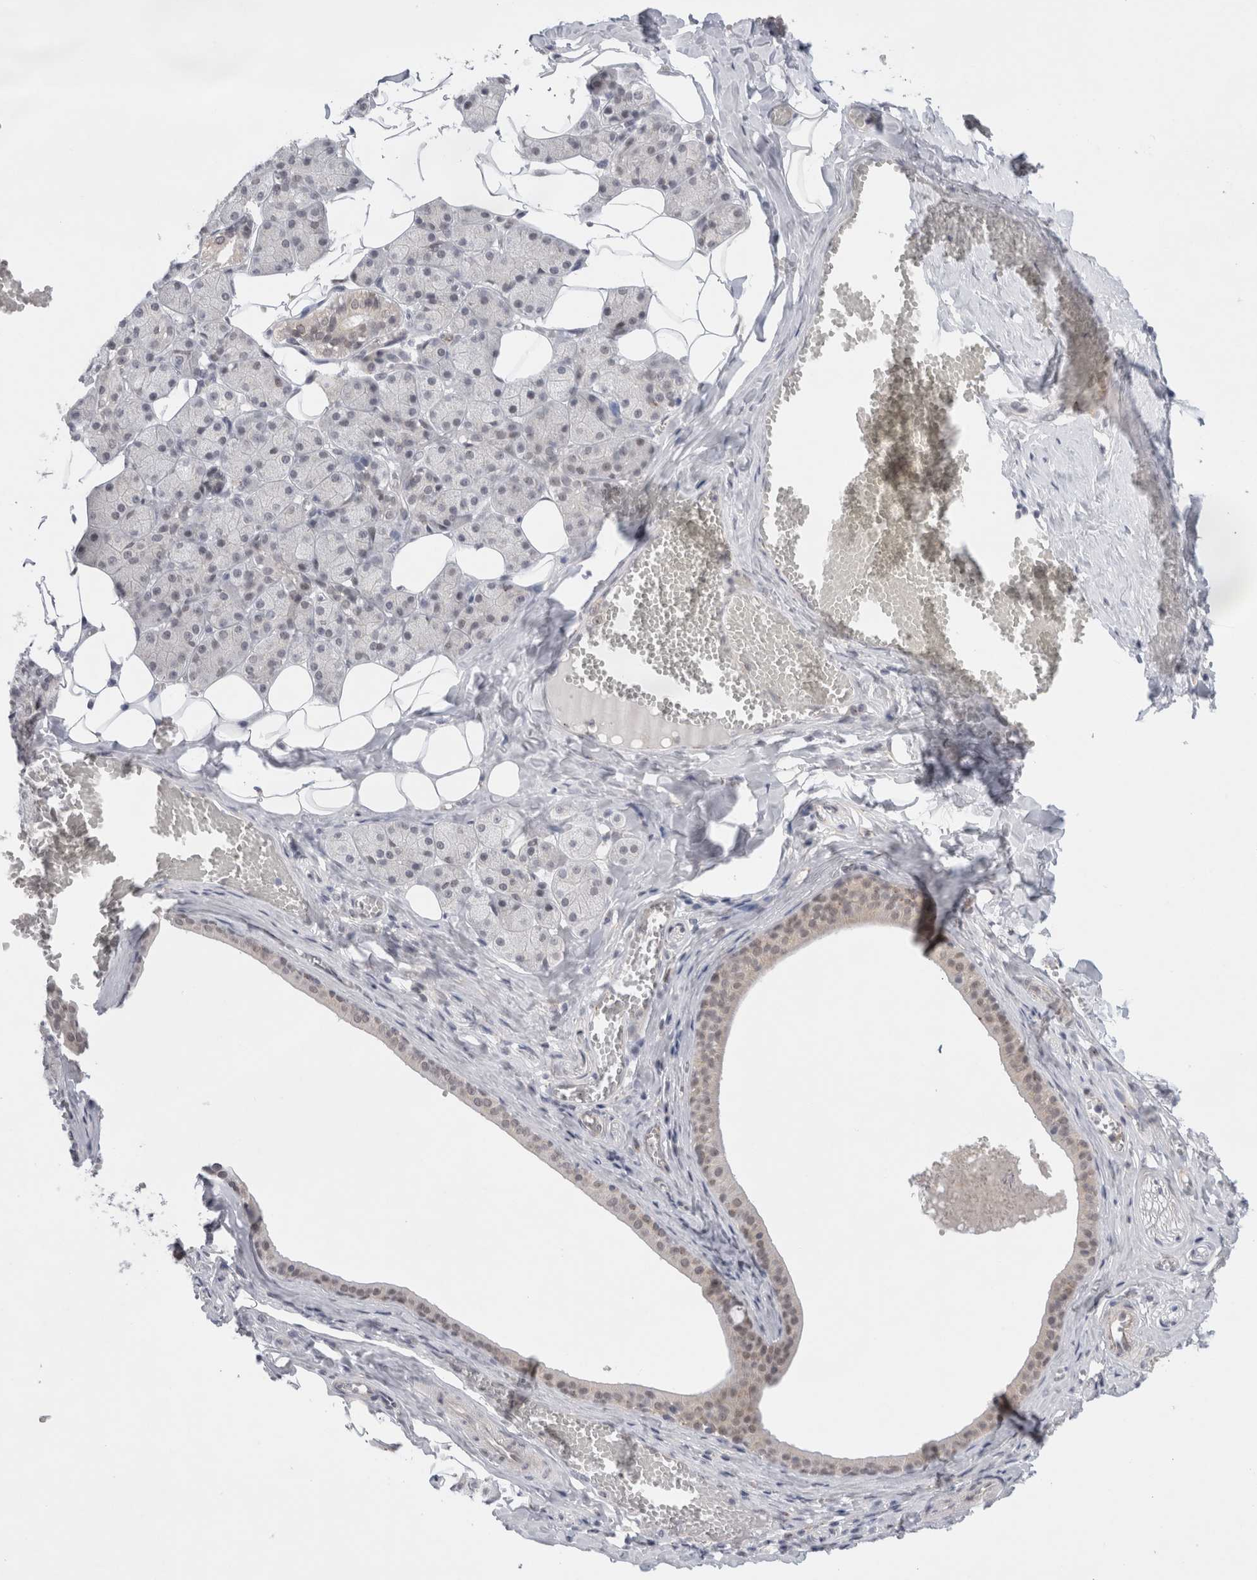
{"staining": {"intensity": "negative", "quantity": "none", "location": "none"}, "tissue": "salivary gland", "cell_type": "Glandular cells", "image_type": "normal", "snomed": [{"axis": "morphology", "description": "Normal tissue, NOS"}, {"axis": "topography", "description": "Salivary gland"}], "caption": "DAB immunohistochemical staining of unremarkable human salivary gland reveals no significant positivity in glandular cells.", "gene": "BICD2", "patient": {"sex": "female", "age": 33}}